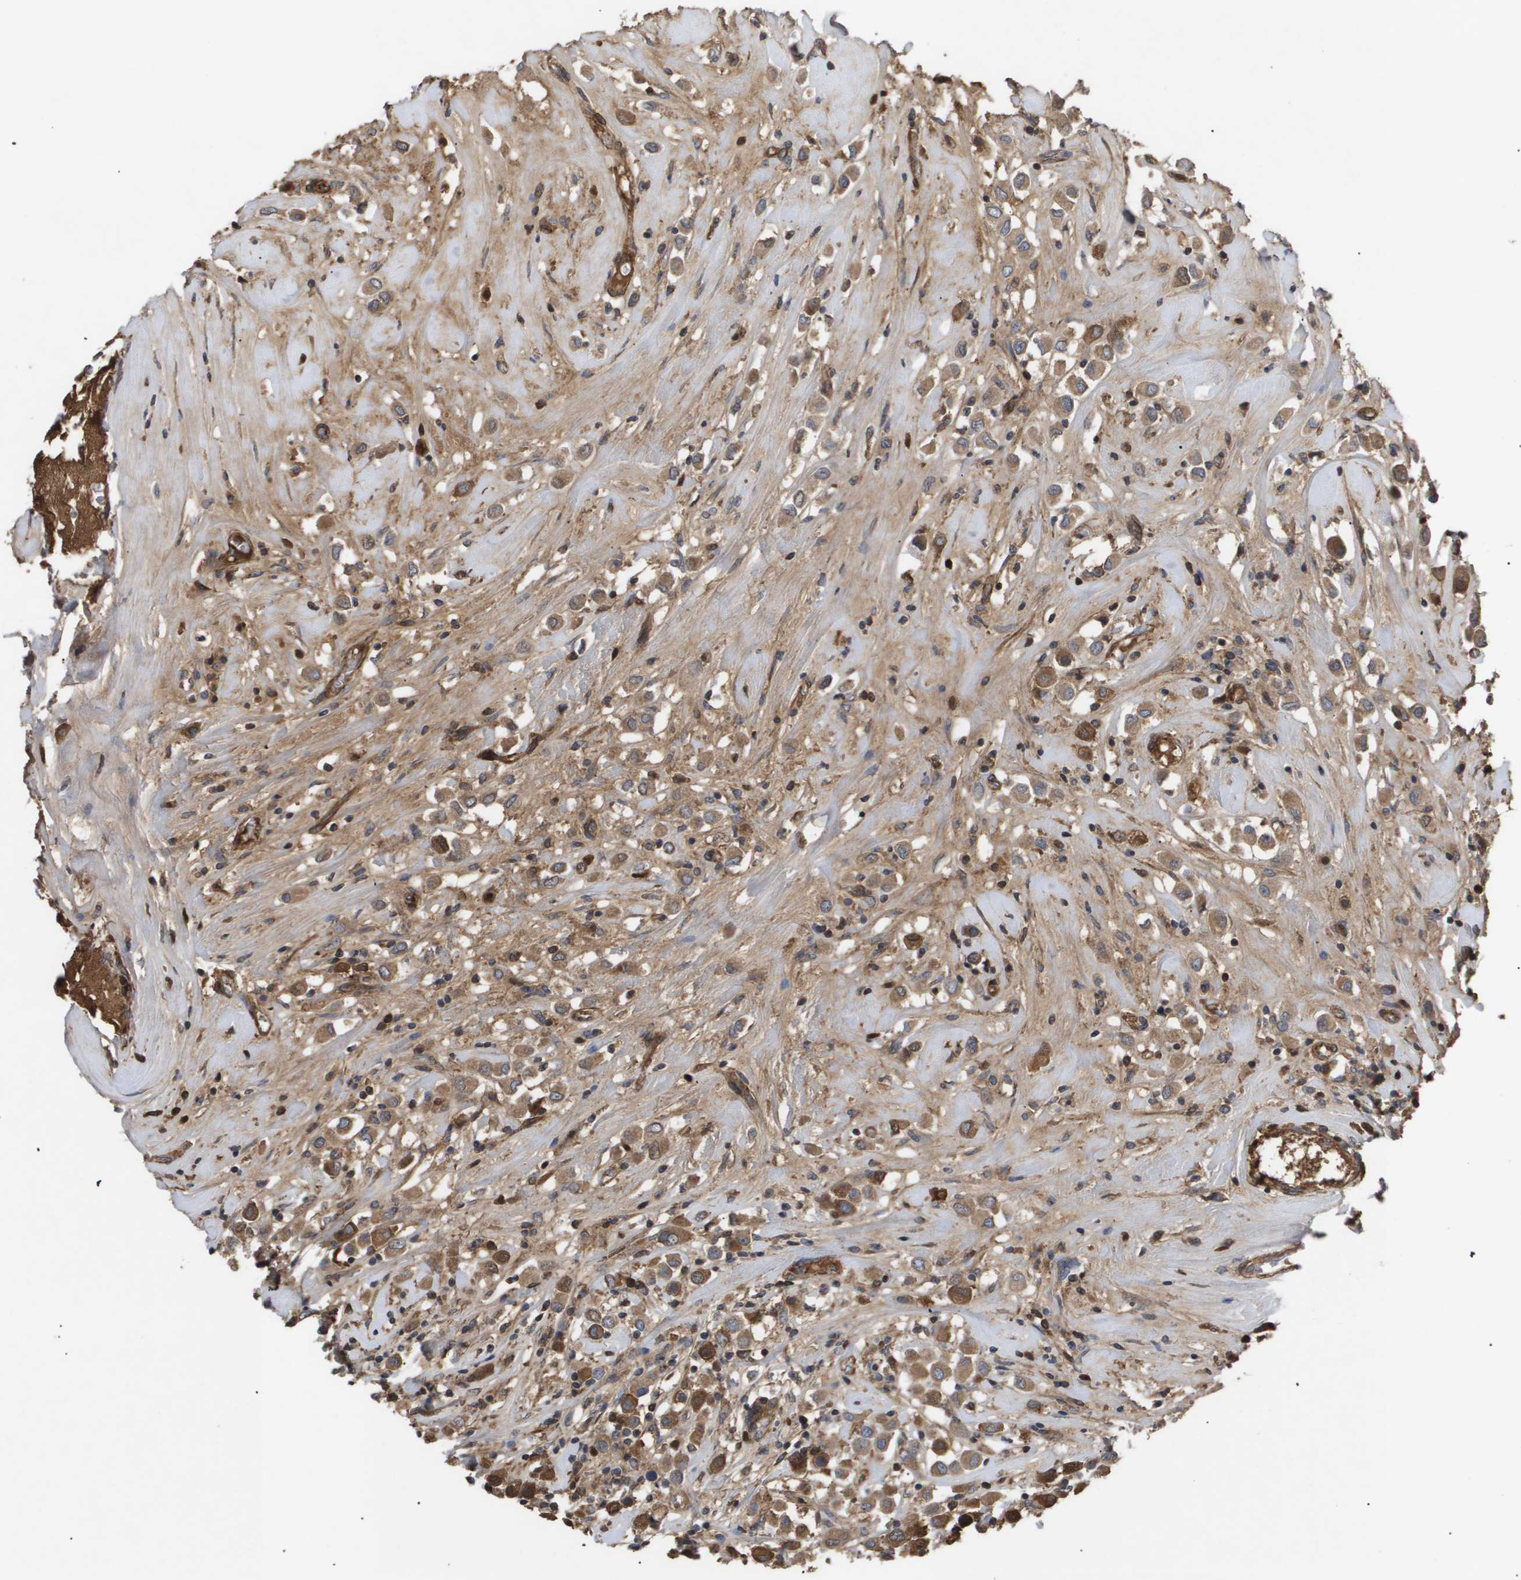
{"staining": {"intensity": "moderate", "quantity": ">75%", "location": "cytoplasmic/membranous"}, "tissue": "breast cancer", "cell_type": "Tumor cells", "image_type": "cancer", "snomed": [{"axis": "morphology", "description": "Duct carcinoma"}, {"axis": "topography", "description": "Breast"}], "caption": "Tumor cells demonstrate medium levels of moderate cytoplasmic/membranous positivity in about >75% of cells in human infiltrating ductal carcinoma (breast).", "gene": "TNS1", "patient": {"sex": "female", "age": 61}}